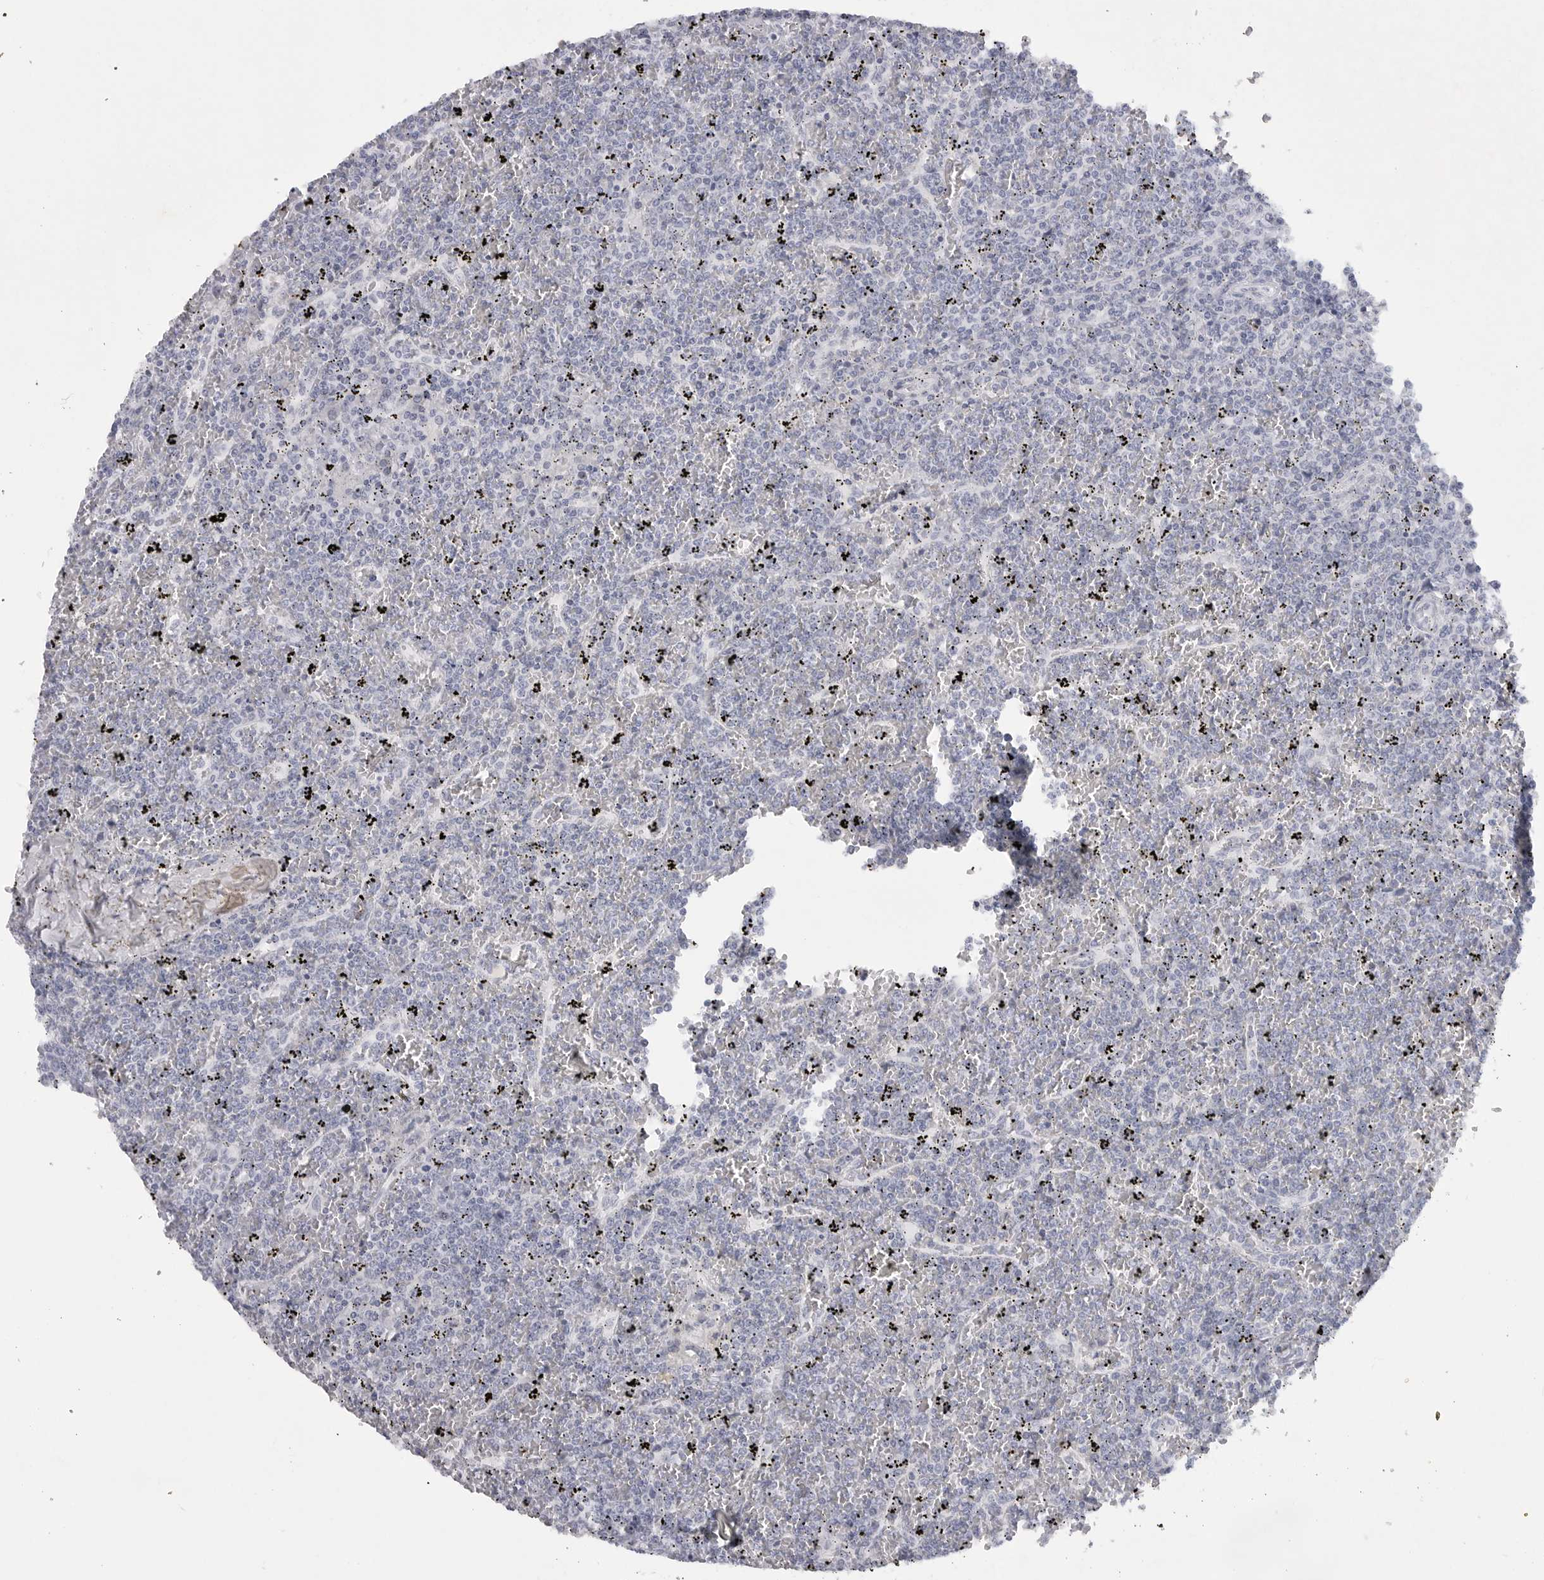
{"staining": {"intensity": "negative", "quantity": "none", "location": "none"}, "tissue": "lymphoma", "cell_type": "Tumor cells", "image_type": "cancer", "snomed": [{"axis": "morphology", "description": "Malignant lymphoma, non-Hodgkin's type, Low grade"}, {"axis": "topography", "description": "Spleen"}], "caption": "Tumor cells show no significant protein positivity in low-grade malignant lymphoma, non-Hodgkin's type.", "gene": "TNR", "patient": {"sex": "female", "age": 19}}